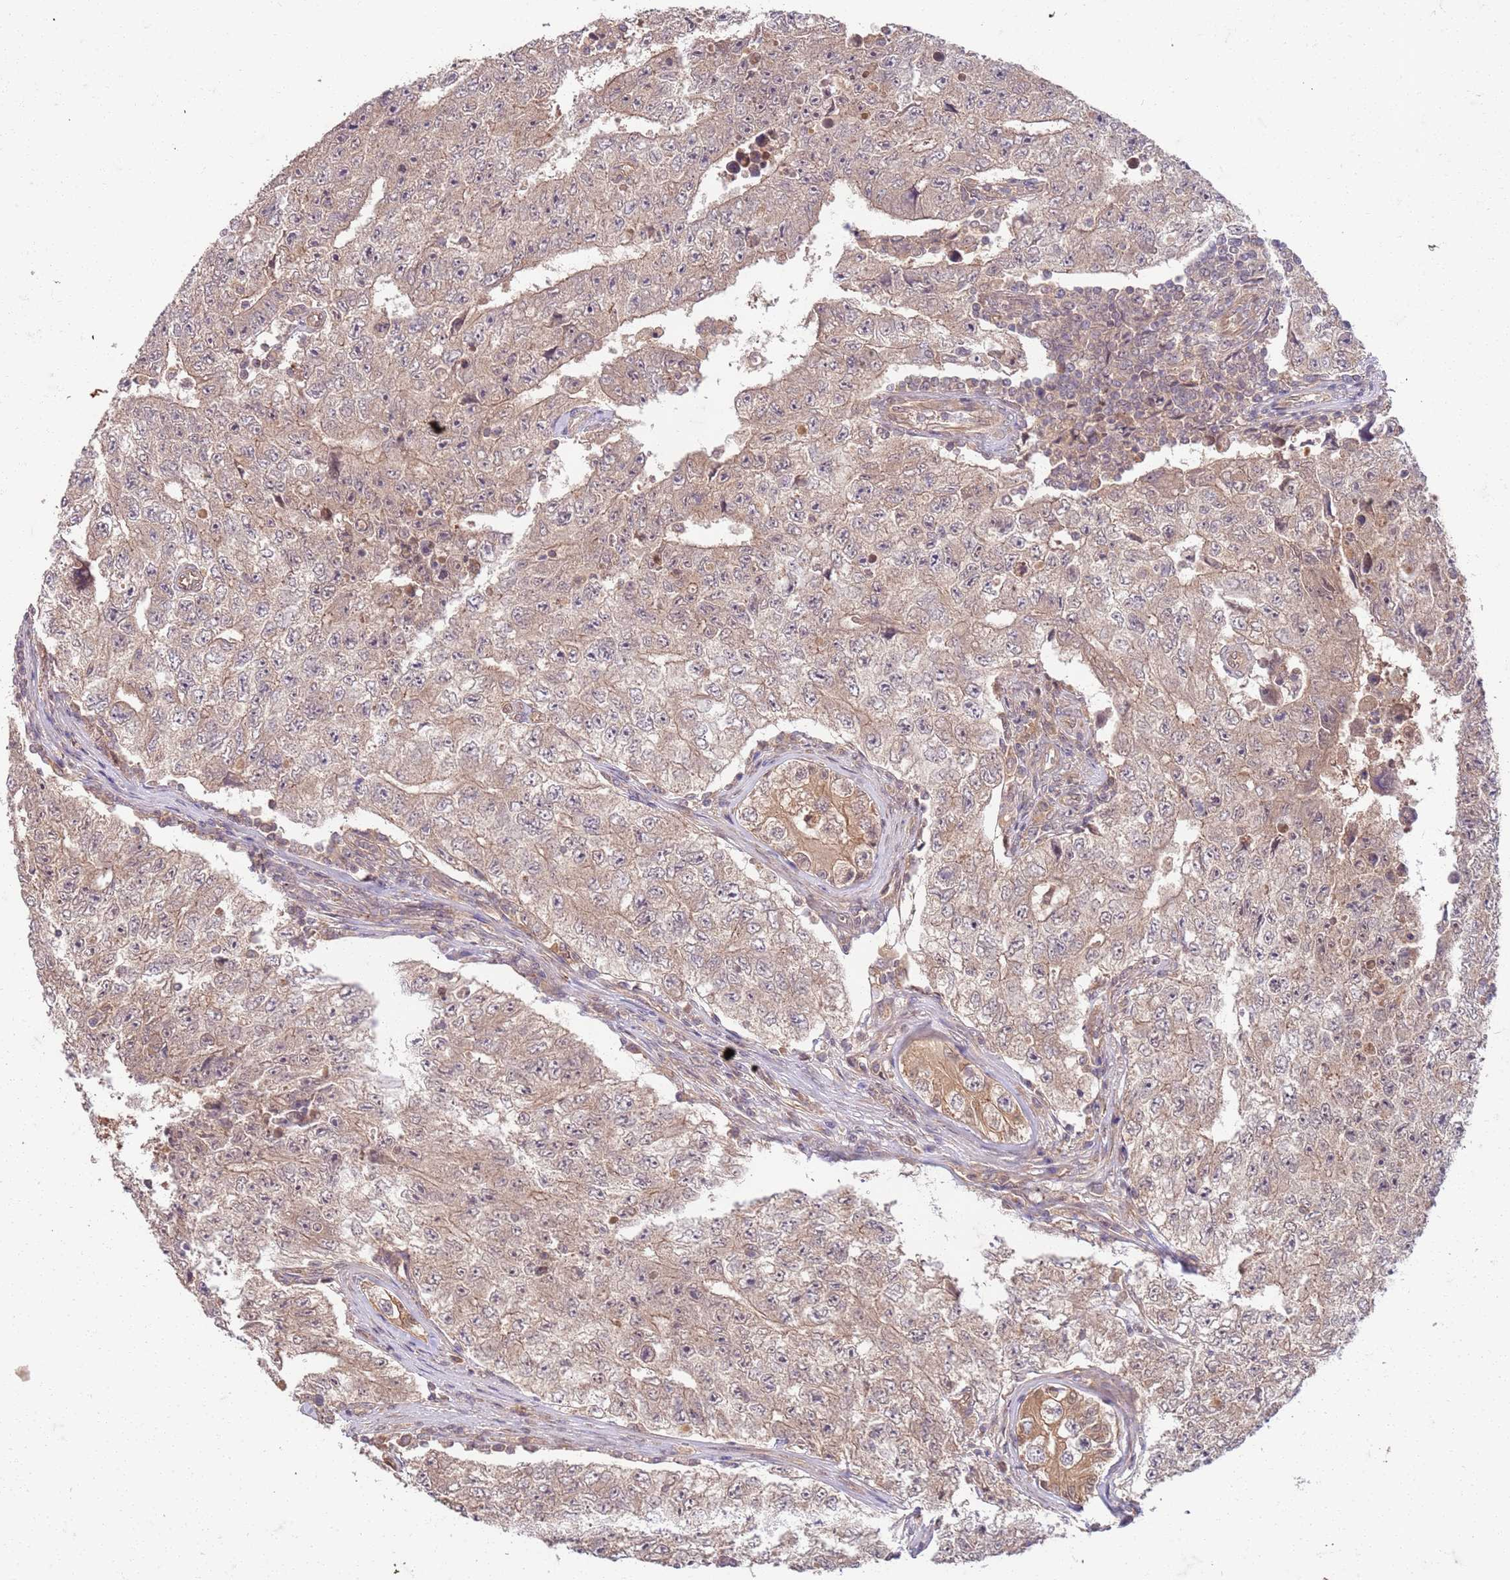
{"staining": {"intensity": "weak", "quantity": "<25%", "location": "cytoplasmic/membranous"}, "tissue": "testis cancer", "cell_type": "Tumor cells", "image_type": "cancer", "snomed": [{"axis": "morphology", "description": "Carcinoma, Embryonal, NOS"}, {"axis": "topography", "description": "Testis"}], "caption": "A high-resolution histopathology image shows IHC staining of testis cancer, which demonstrates no significant staining in tumor cells. The staining was performed using DAB (3,3'-diaminobenzidine) to visualize the protein expression in brown, while the nuclei were stained in blue with hematoxylin (Magnification: 20x).", "gene": "UBE3A", "patient": {"sex": "male", "age": 17}}